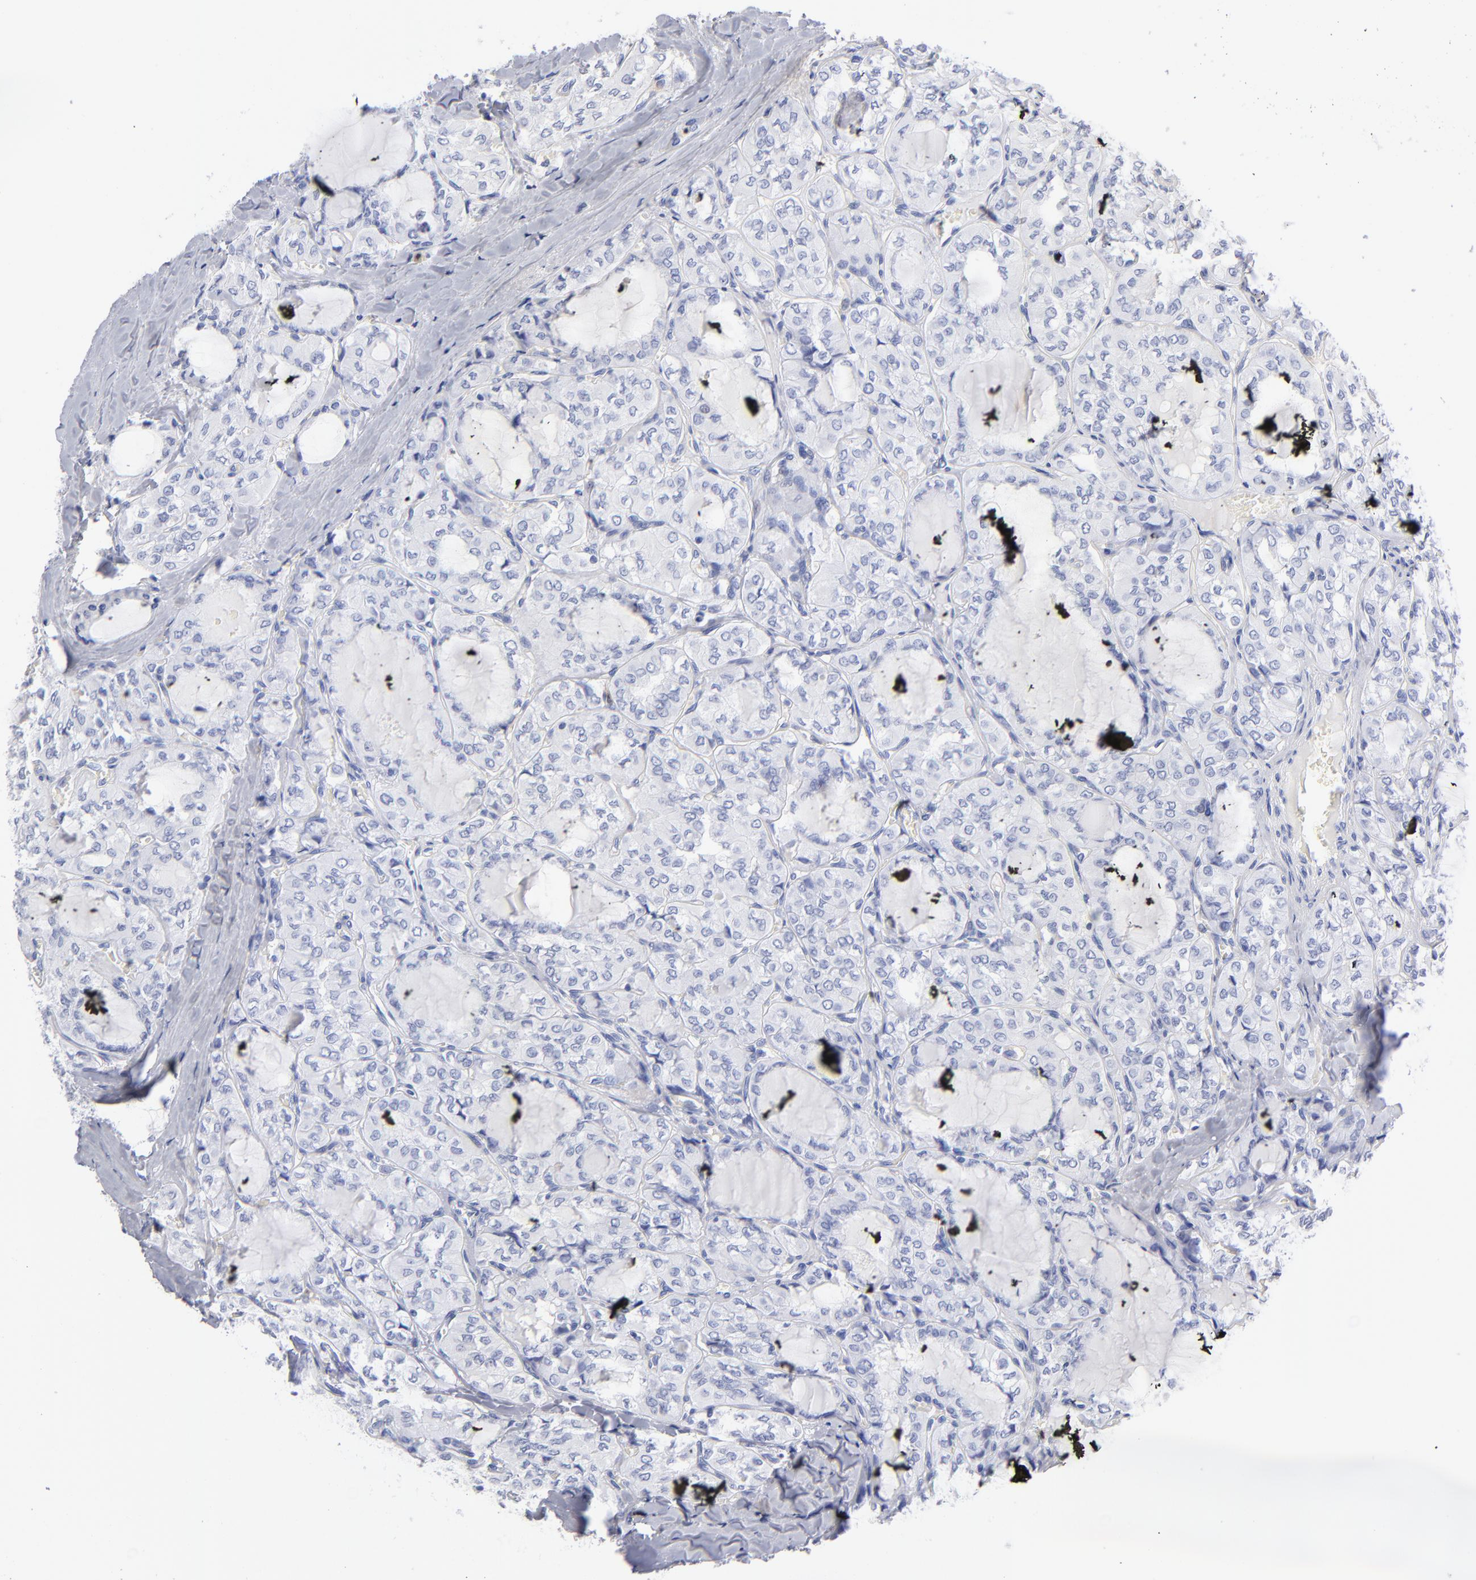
{"staining": {"intensity": "negative", "quantity": "none", "location": "none"}, "tissue": "thyroid cancer", "cell_type": "Tumor cells", "image_type": "cancer", "snomed": [{"axis": "morphology", "description": "Papillary adenocarcinoma, NOS"}, {"axis": "topography", "description": "Thyroid gland"}], "caption": "Protein analysis of thyroid cancer (papillary adenocarcinoma) displays no significant staining in tumor cells.", "gene": "ARG1", "patient": {"sex": "male", "age": 20}}